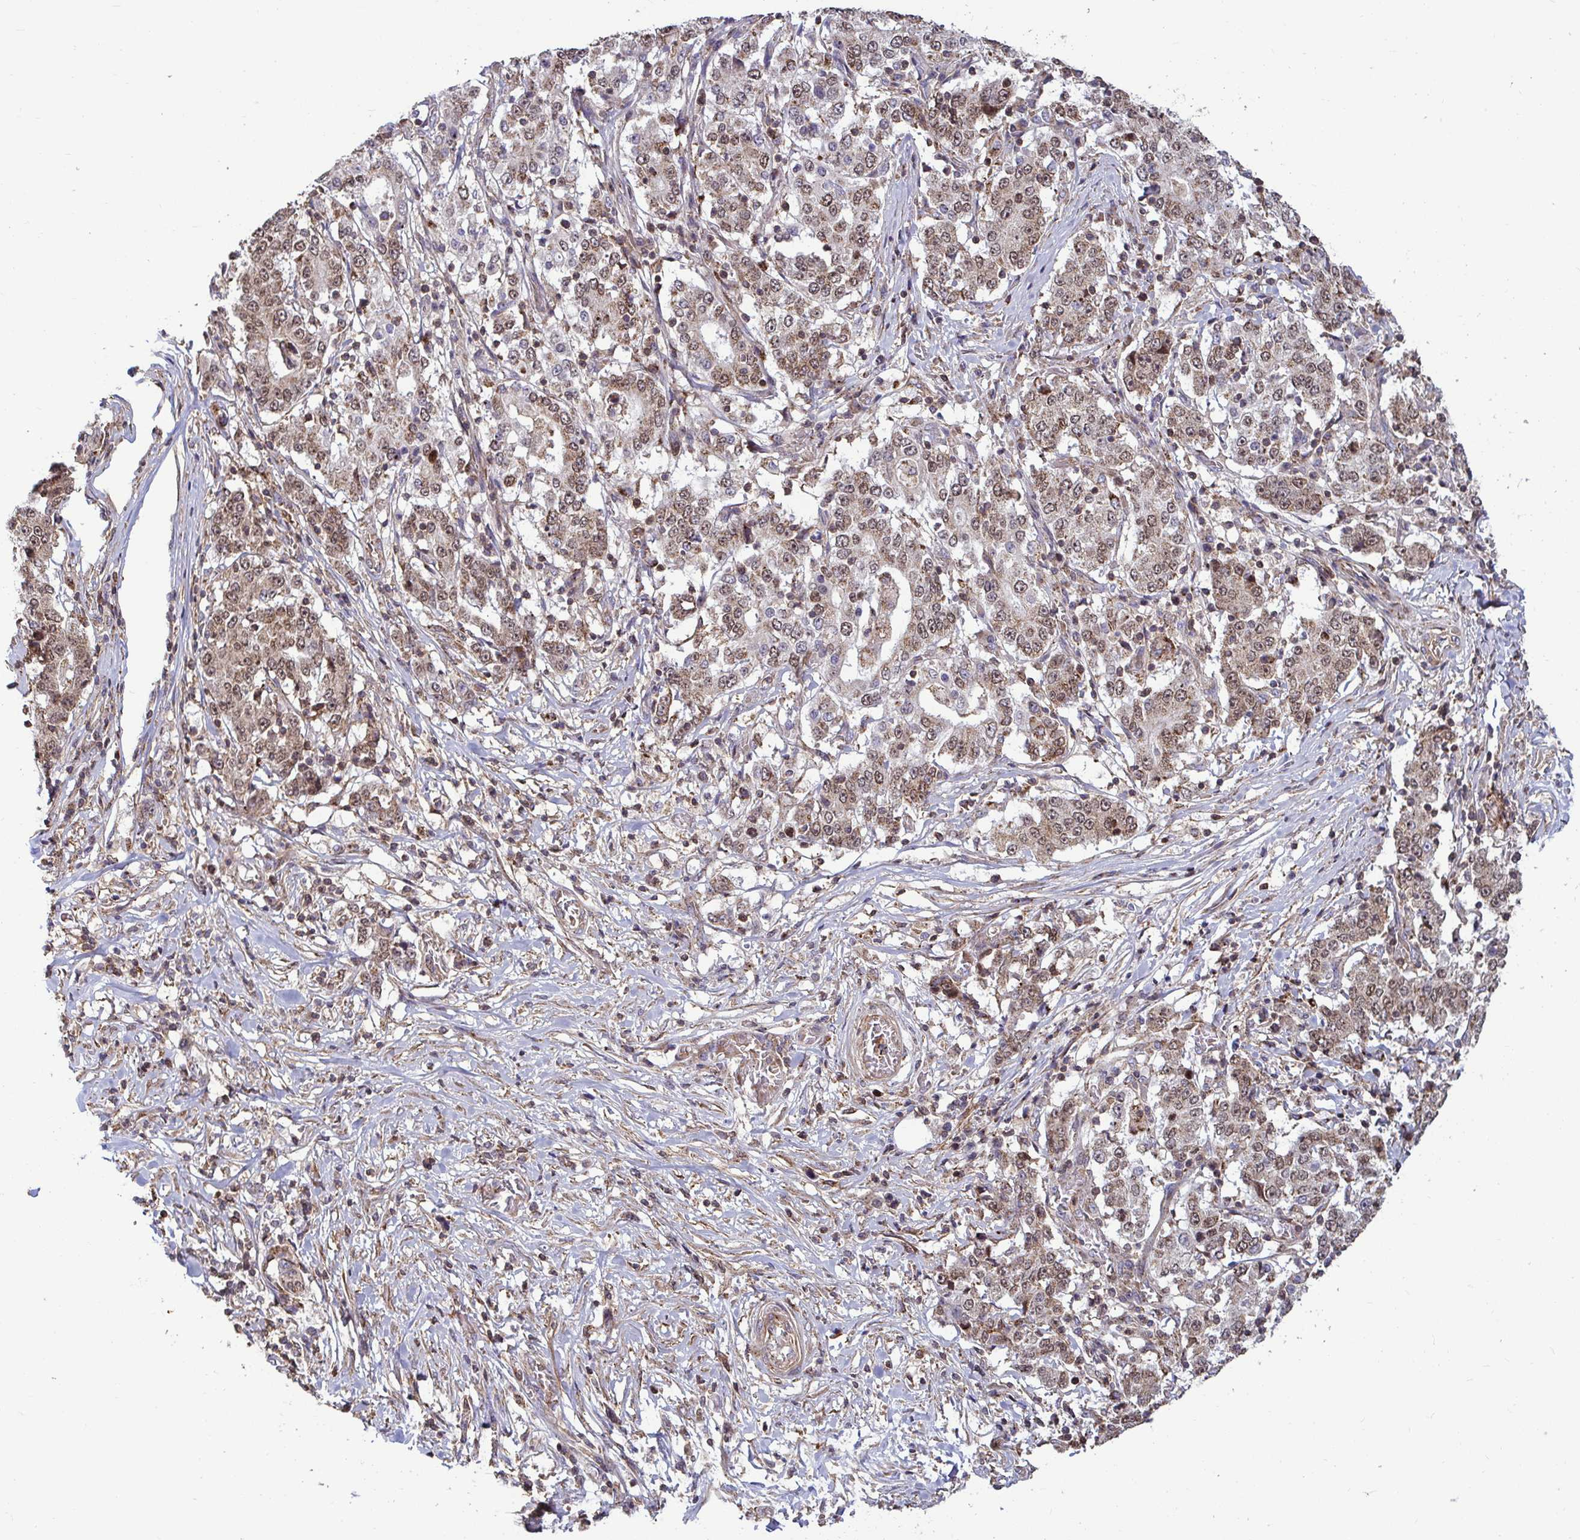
{"staining": {"intensity": "moderate", "quantity": ">75%", "location": "cytoplasmic/membranous,nuclear"}, "tissue": "stomach cancer", "cell_type": "Tumor cells", "image_type": "cancer", "snomed": [{"axis": "morphology", "description": "Adenocarcinoma, NOS"}, {"axis": "topography", "description": "Stomach"}], "caption": "The photomicrograph displays a brown stain indicating the presence of a protein in the cytoplasmic/membranous and nuclear of tumor cells in adenocarcinoma (stomach).", "gene": "SPRY1", "patient": {"sex": "male", "age": 59}}